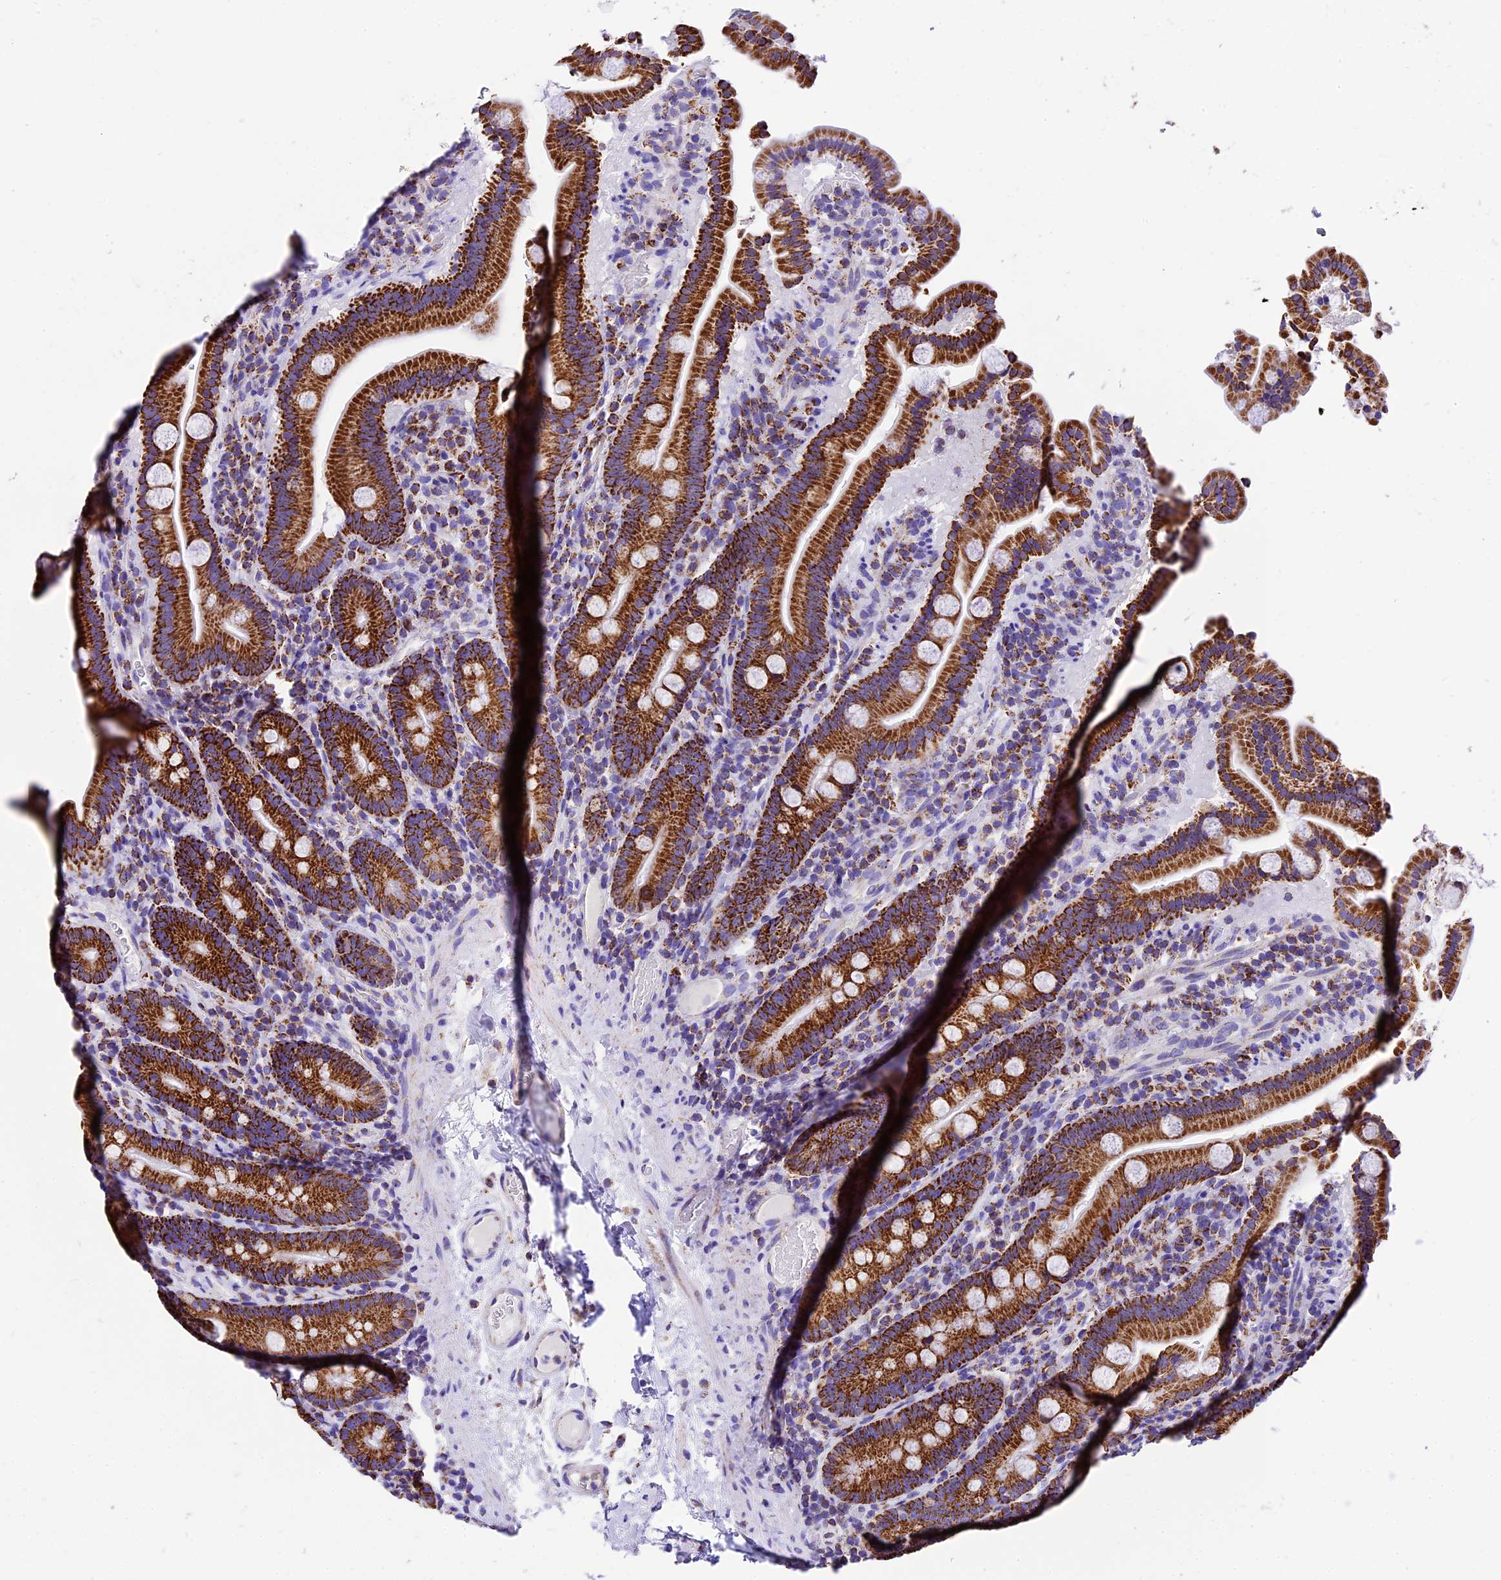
{"staining": {"intensity": "strong", "quantity": ">75%", "location": "cytoplasmic/membranous"}, "tissue": "duodenum", "cell_type": "Glandular cells", "image_type": "normal", "snomed": [{"axis": "morphology", "description": "Normal tissue, NOS"}, {"axis": "topography", "description": "Duodenum"}], "caption": "IHC staining of benign duodenum, which reveals high levels of strong cytoplasmic/membranous expression in about >75% of glandular cells indicating strong cytoplasmic/membranous protein expression. The staining was performed using DAB (brown) for protein detection and nuclei were counterstained in hematoxylin (blue).", "gene": "DCAF5", "patient": {"sex": "male", "age": 55}}